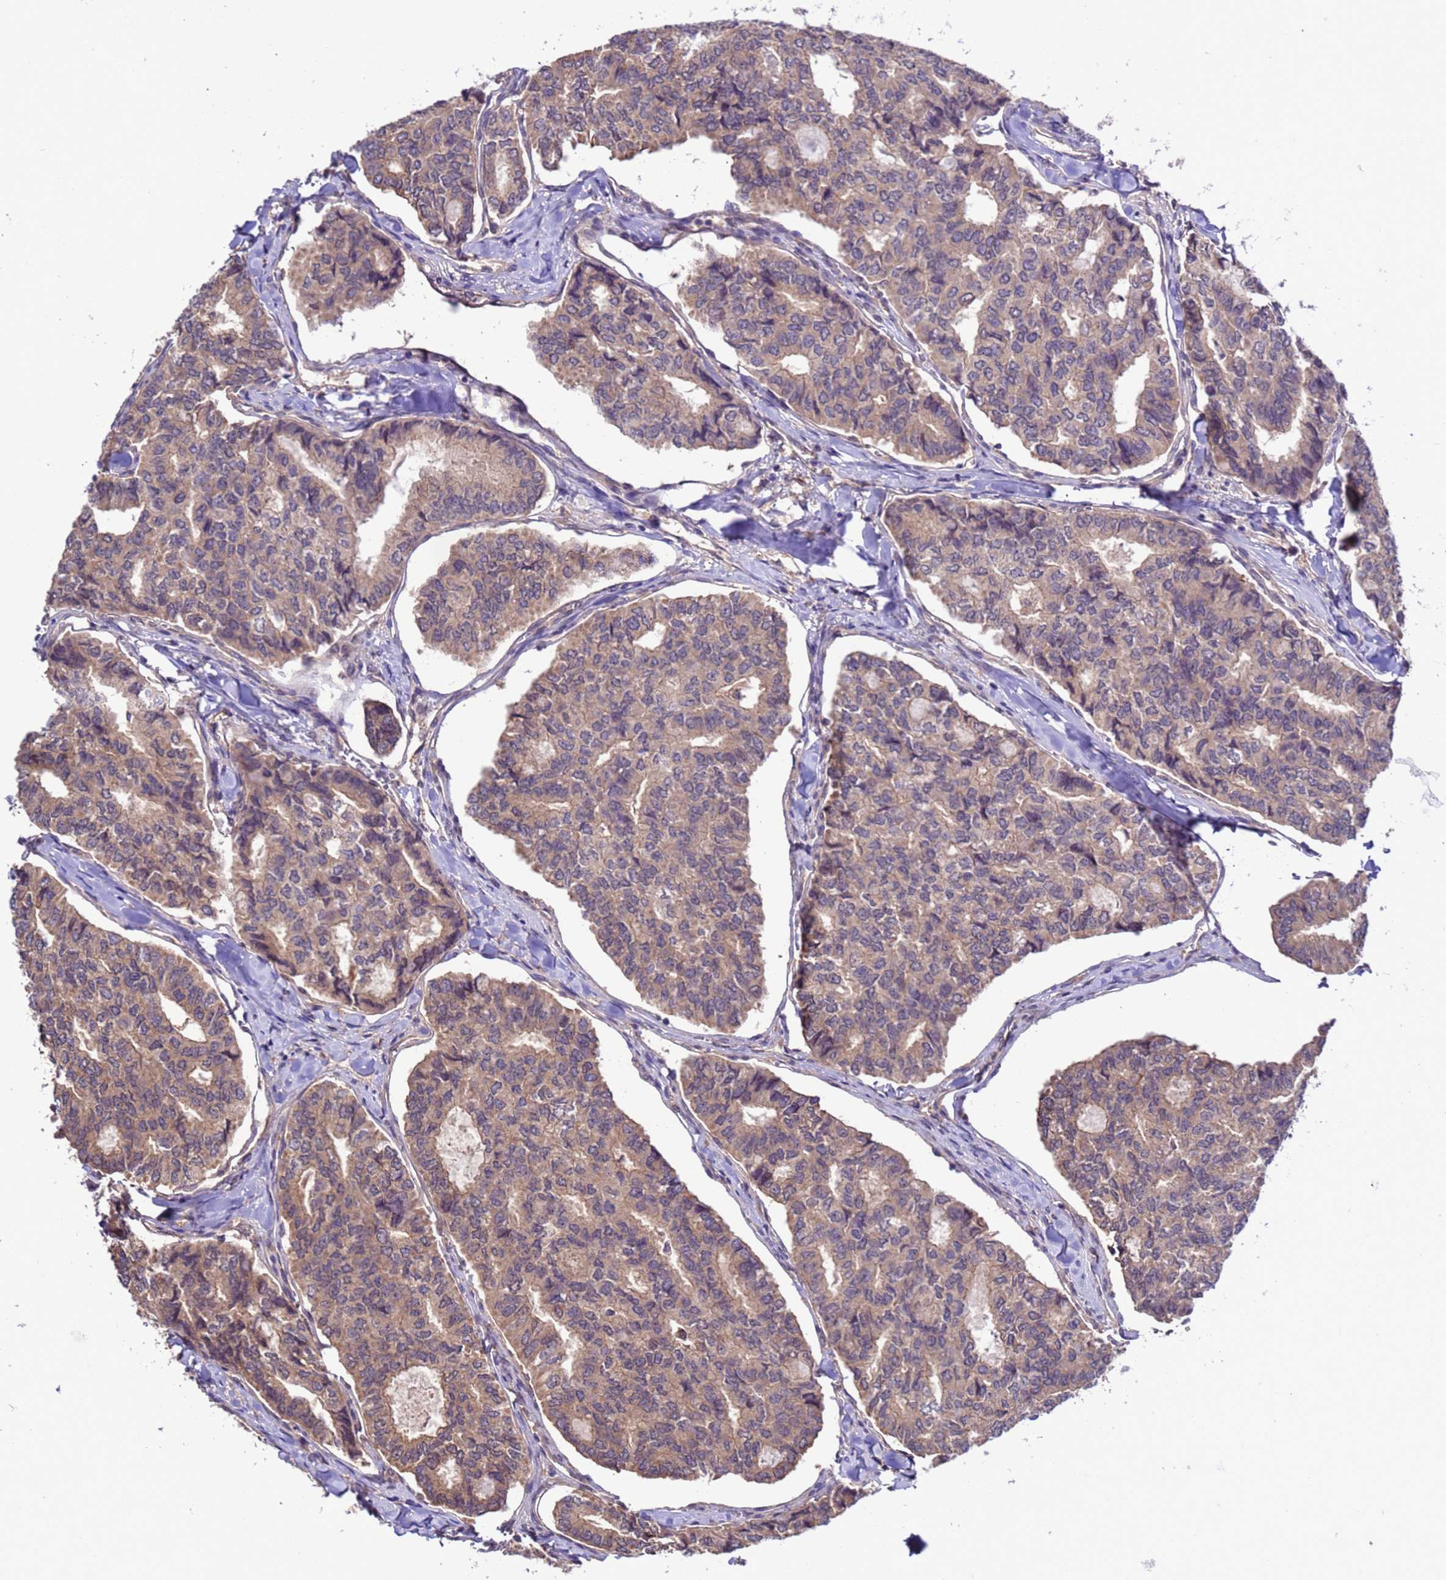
{"staining": {"intensity": "weak", "quantity": ">75%", "location": "cytoplasmic/membranous"}, "tissue": "thyroid cancer", "cell_type": "Tumor cells", "image_type": "cancer", "snomed": [{"axis": "morphology", "description": "Papillary adenocarcinoma, NOS"}, {"axis": "topography", "description": "Thyroid gland"}], "caption": "Thyroid cancer (papillary adenocarcinoma) stained with DAB IHC displays low levels of weak cytoplasmic/membranous staining in approximately >75% of tumor cells.", "gene": "ZFP69B", "patient": {"sex": "female", "age": 35}}